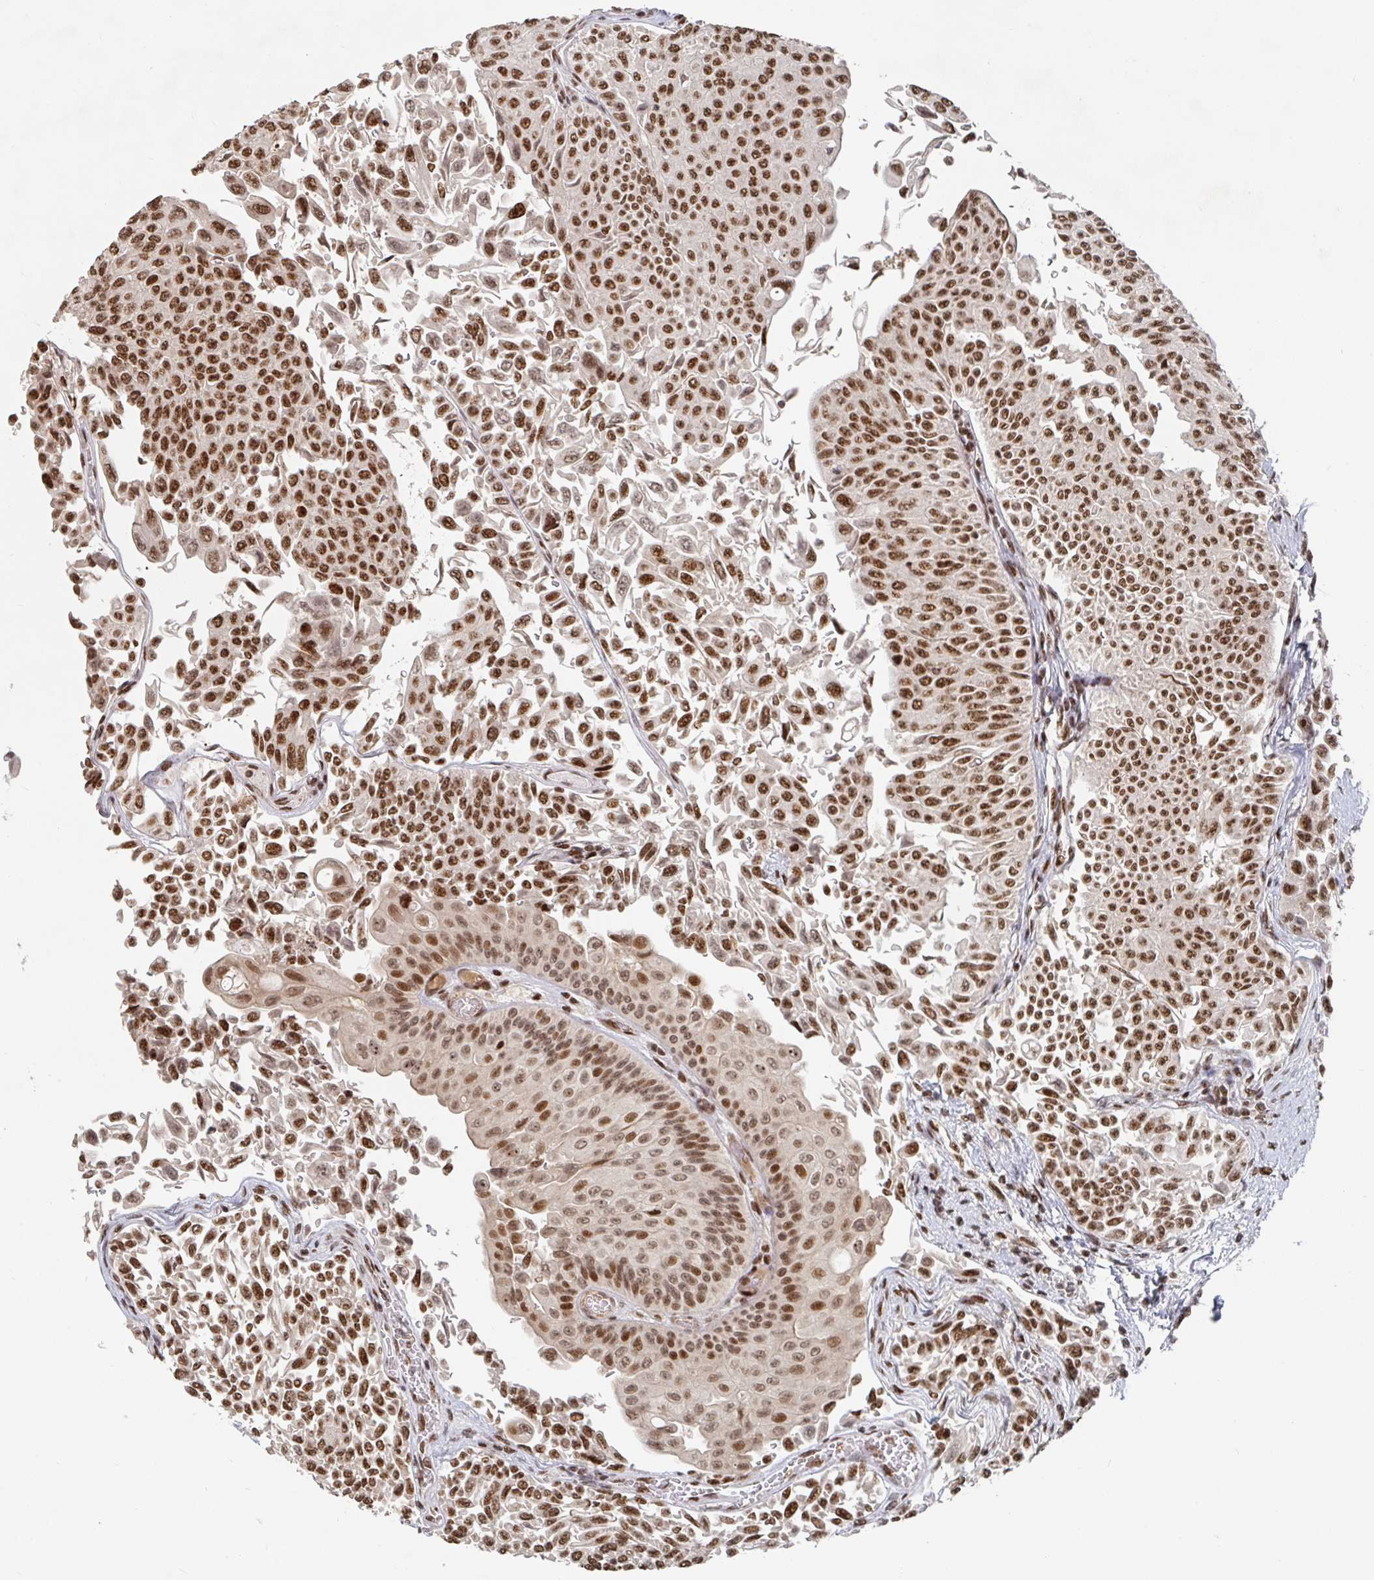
{"staining": {"intensity": "moderate", "quantity": ">75%", "location": "nuclear"}, "tissue": "urothelial cancer", "cell_type": "Tumor cells", "image_type": "cancer", "snomed": [{"axis": "morphology", "description": "Urothelial carcinoma, NOS"}, {"axis": "topography", "description": "Urinary bladder"}], "caption": "This is a photomicrograph of immunohistochemistry staining of transitional cell carcinoma, which shows moderate staining in the nuclear of tumor cells.", "gene": "ZDHHC12", "patient": {"sex": "male", "age": 59}}